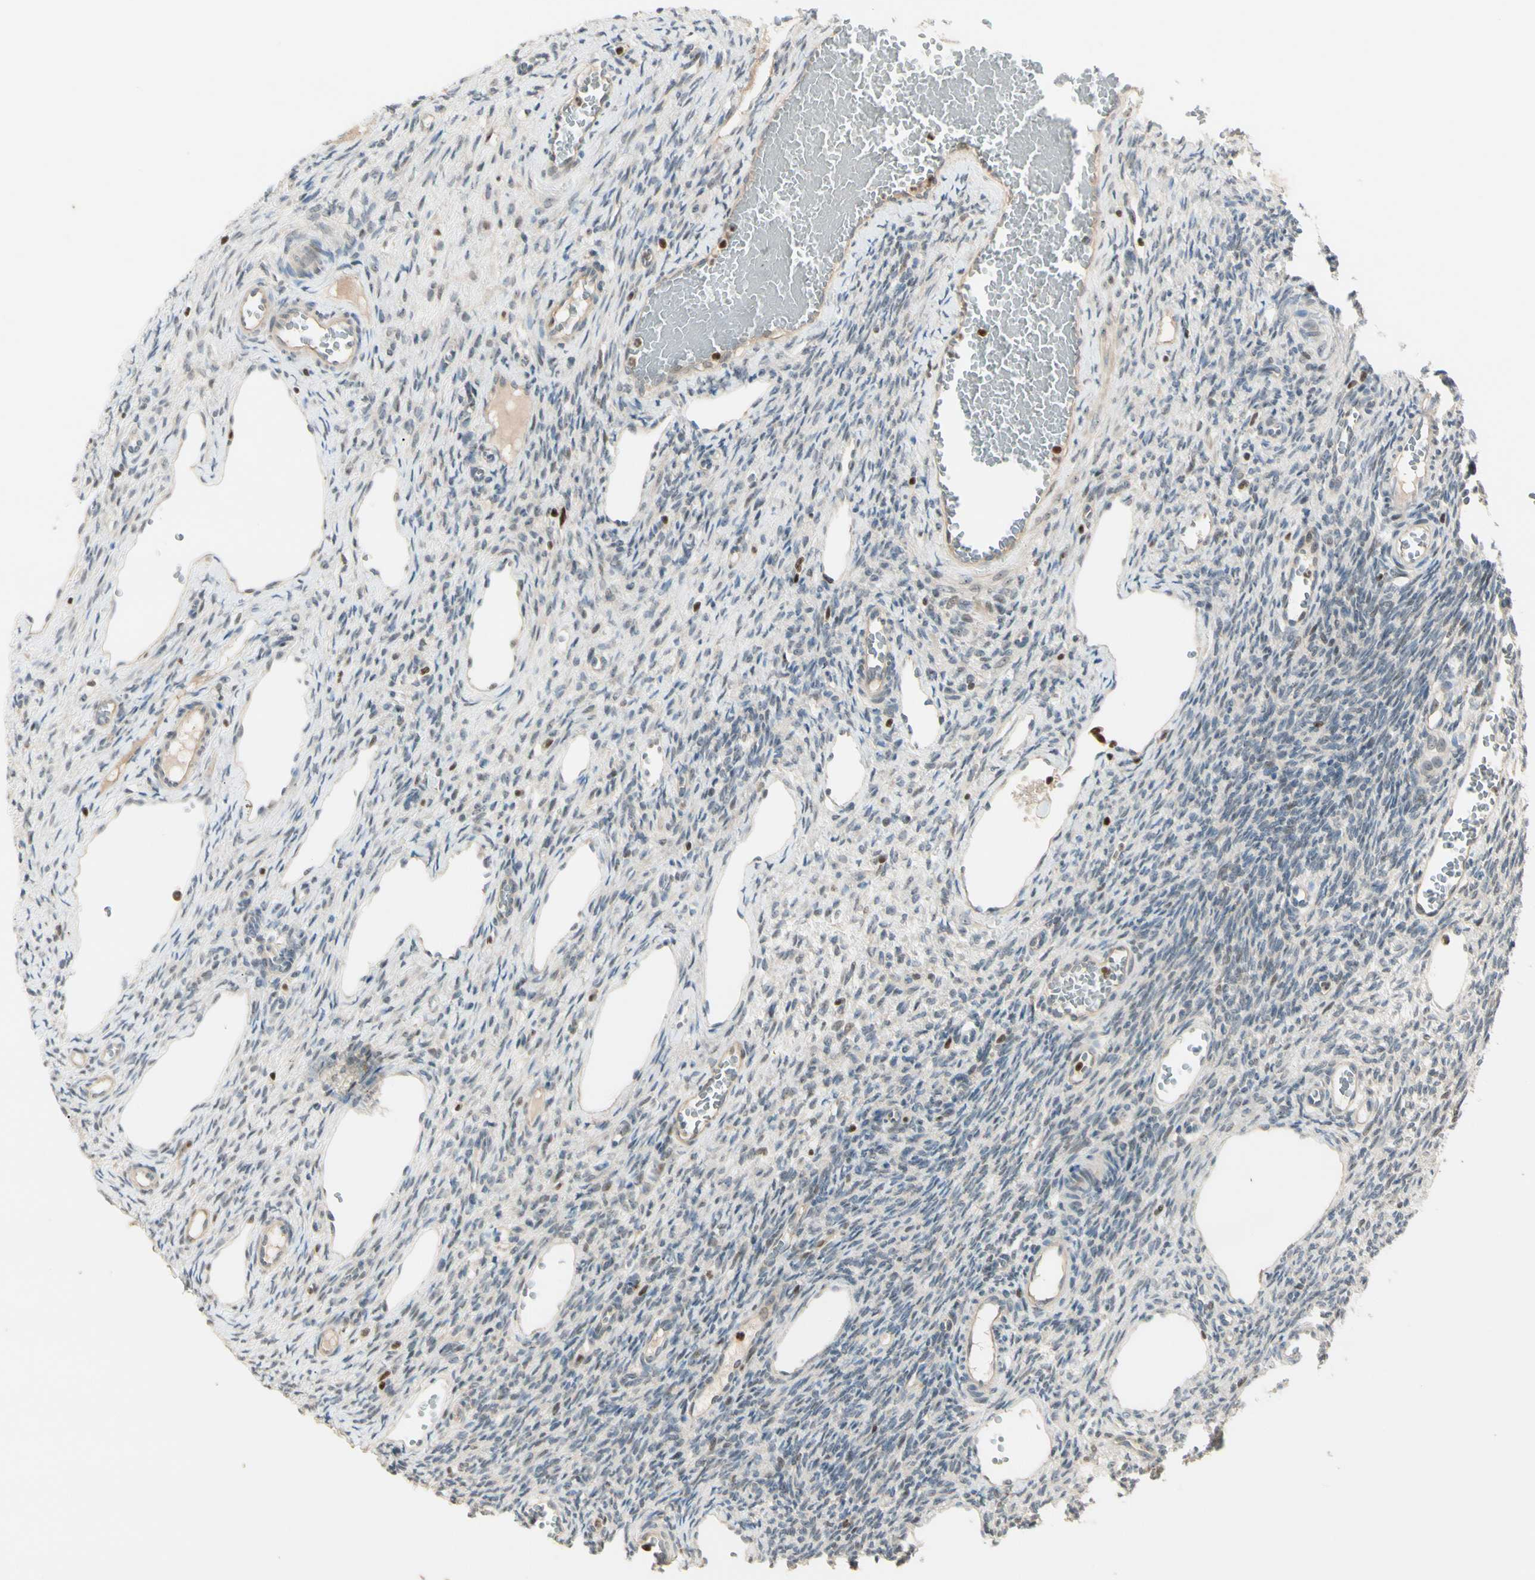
{"staining": {"intensity": "weak", "quantity": "<25%", "location": "cytoplasmic/membranous"}, "tissue": "ovary", "cell_type": "Ovarian stroma cells", "image_type": "normal", "snomed": [{"axis": "morphology", "description": "Normal tissue, NOS"}, {"axis": "topography", "description": "Ovary"}], "caption": "Immunohistochemistry histopathology image of normal ovary stained for a protein (brown), which shows no staining in ovarian stroma cells.", "gene": "NFYA", "patient": {"sex": "female", "age": 33}}